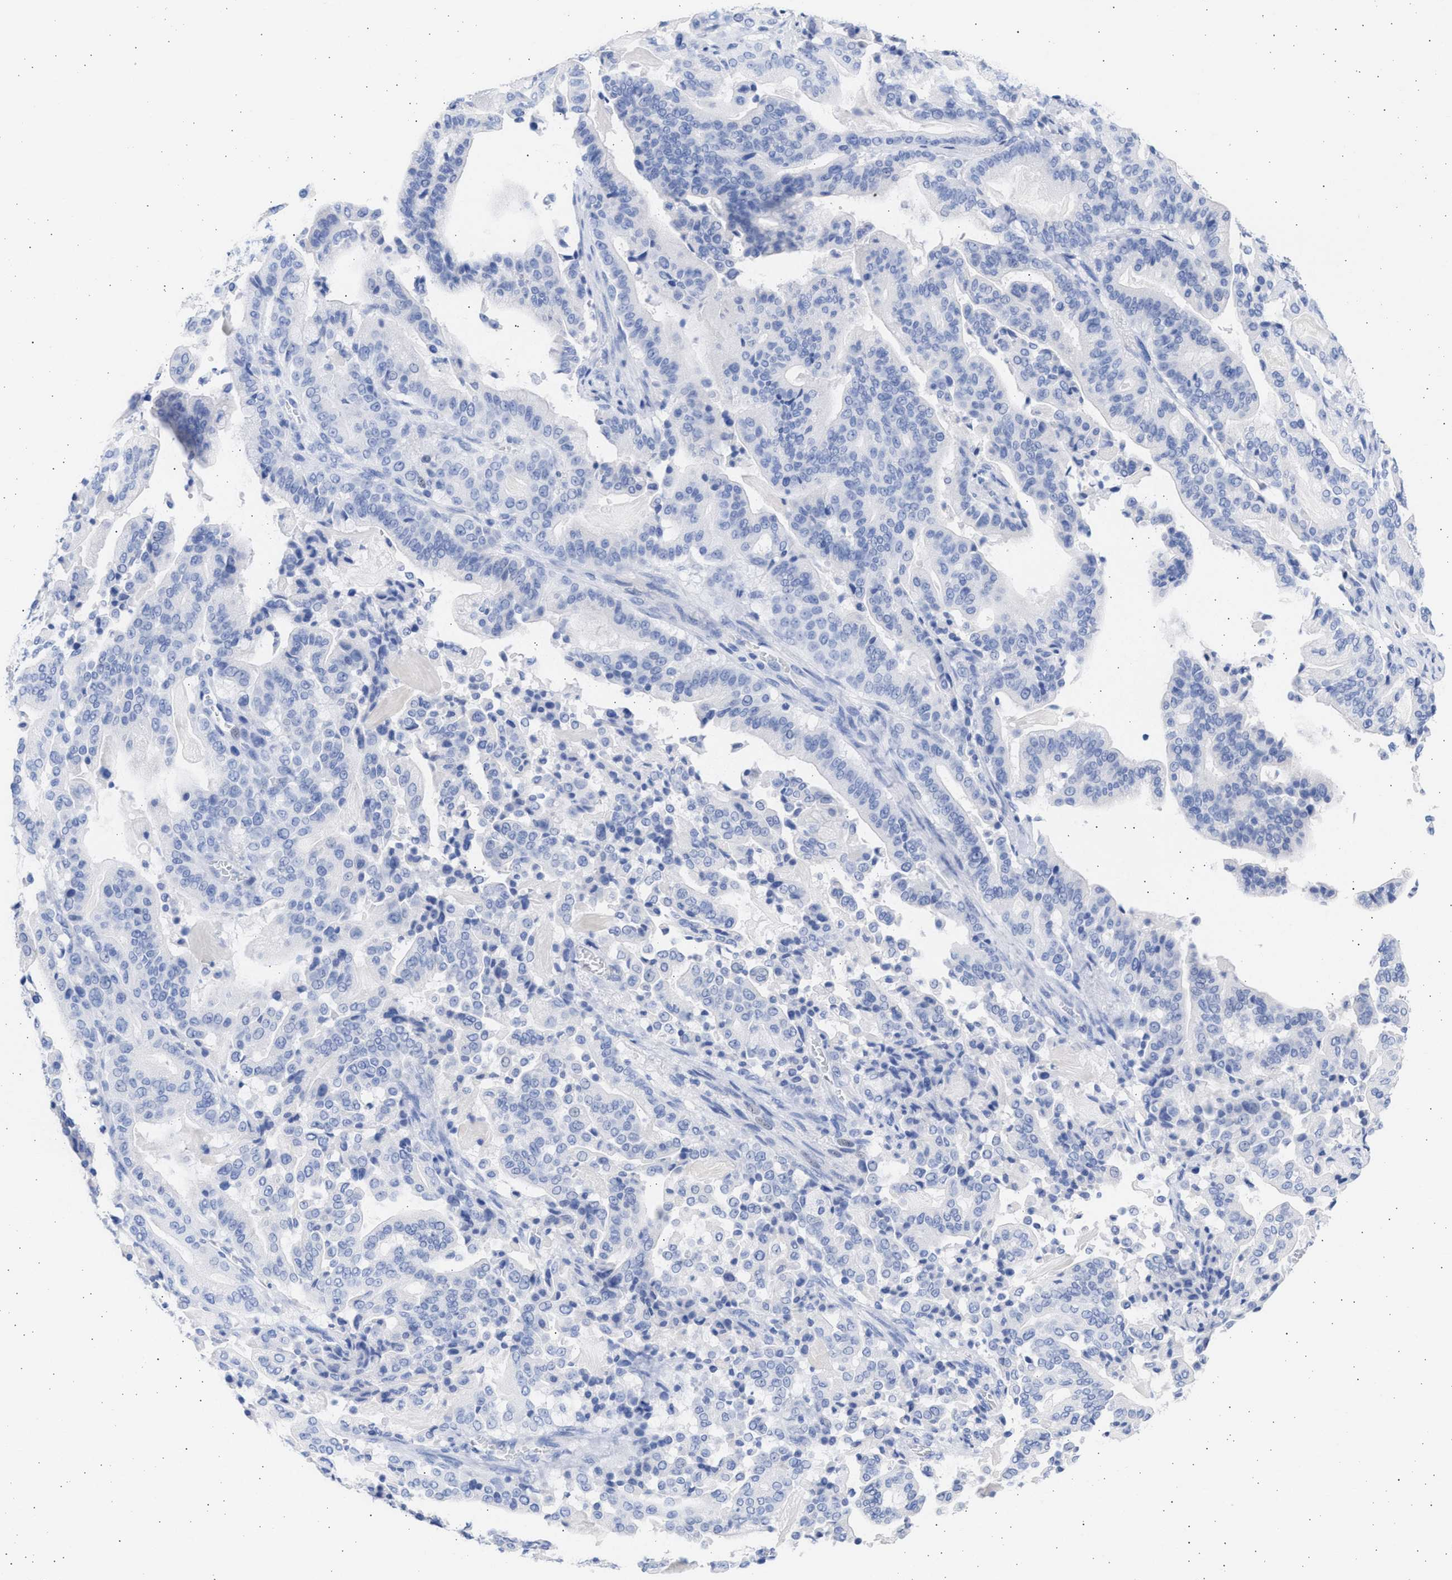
{"staining": {"intensity": "negative", "quantity": "none", "location": "none"}, "tissue": "pancreatic cancer", "cell_type": "Tumor cells", "image_type": "cancer", "snomed": [{"axis": "morphology", "description": "Adenocarcinoma, NOS"}, {"axis": "topography", "description": "Pancreas"}], "caption": "Immunohistochemistry micrograph of neoplastic tissue: human adenocarcinoma (pancreatic) stained with DAB (3,3'-diaminobenzidine) demonstrates no significant protein staining in tumor cells.", "gene": "ALDOC", "patient": {"sex": "male", "age": 63}}